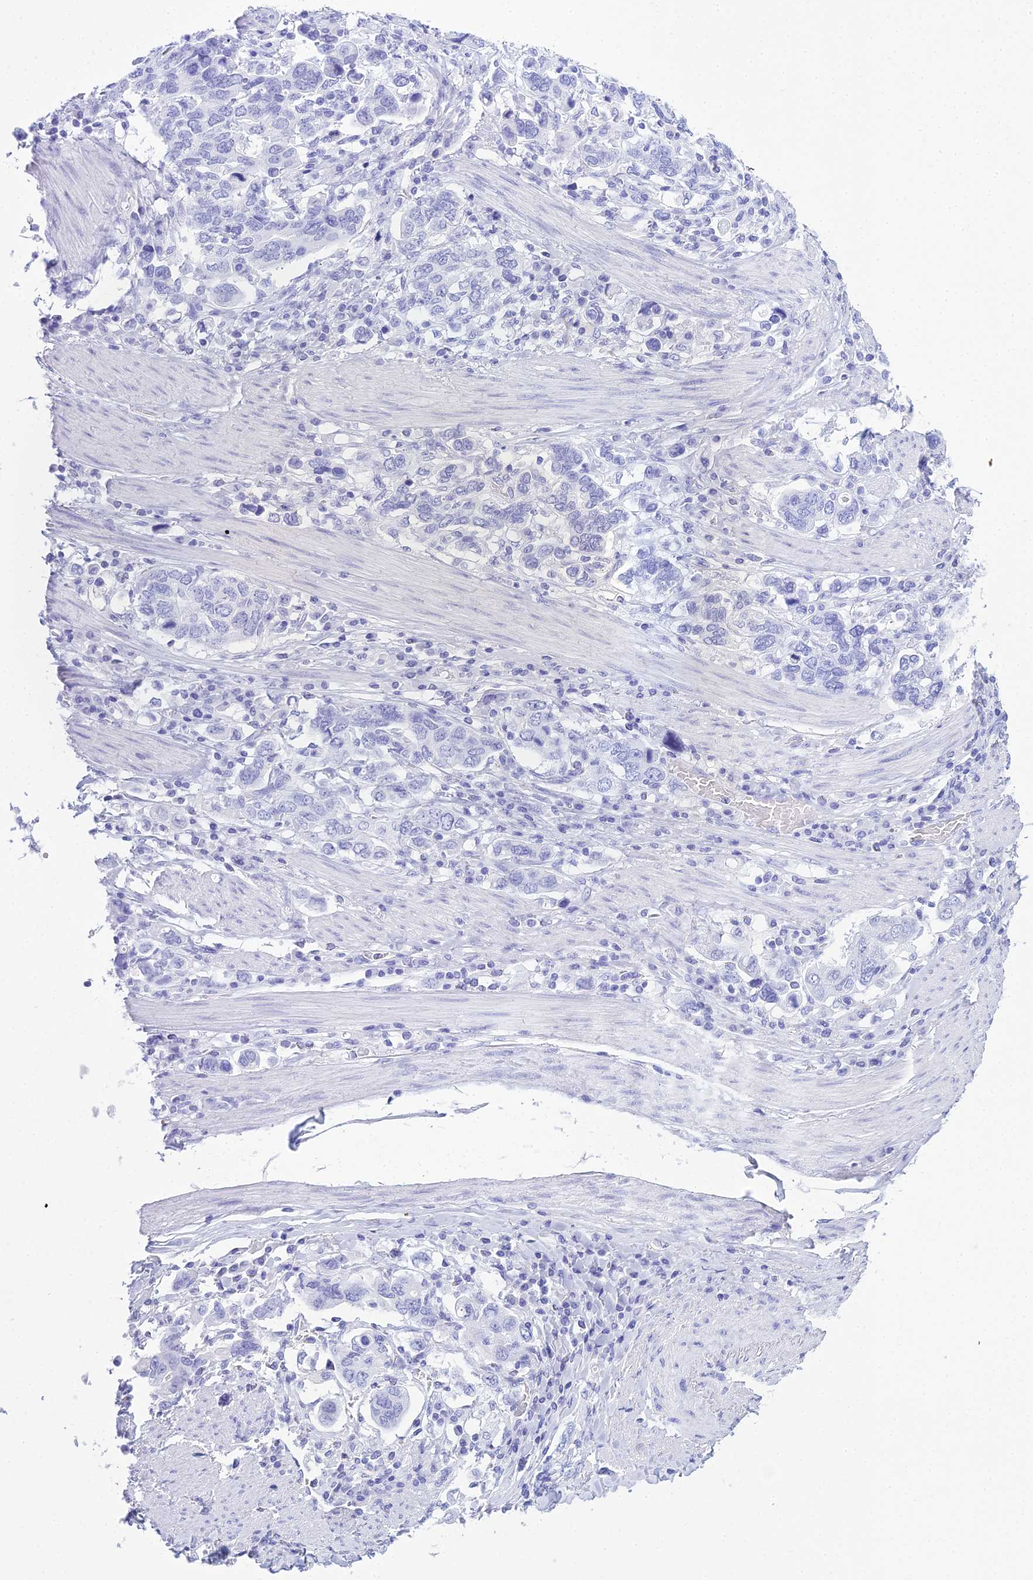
{"staining": {"intensity": "negative", "quantity": "none", "location": "none"}, "tissue": "stomach cancer", "cell_type": "Tumor cells", "image_type": "cancer", "snomed": [{"axis": "morphology", "description": "Adenocarcinoma, NOS"}, {"axis": "topography", "description": "Stomach, upper"}, {"axis": "topography", "description": "Stomach"}], "caption": "Protein analysis of adenocarcinoma (stomach) reveals no significant staining in tumor cells.", "gene": "PATE4", "patient": {"sex": "male", "age": 62}}